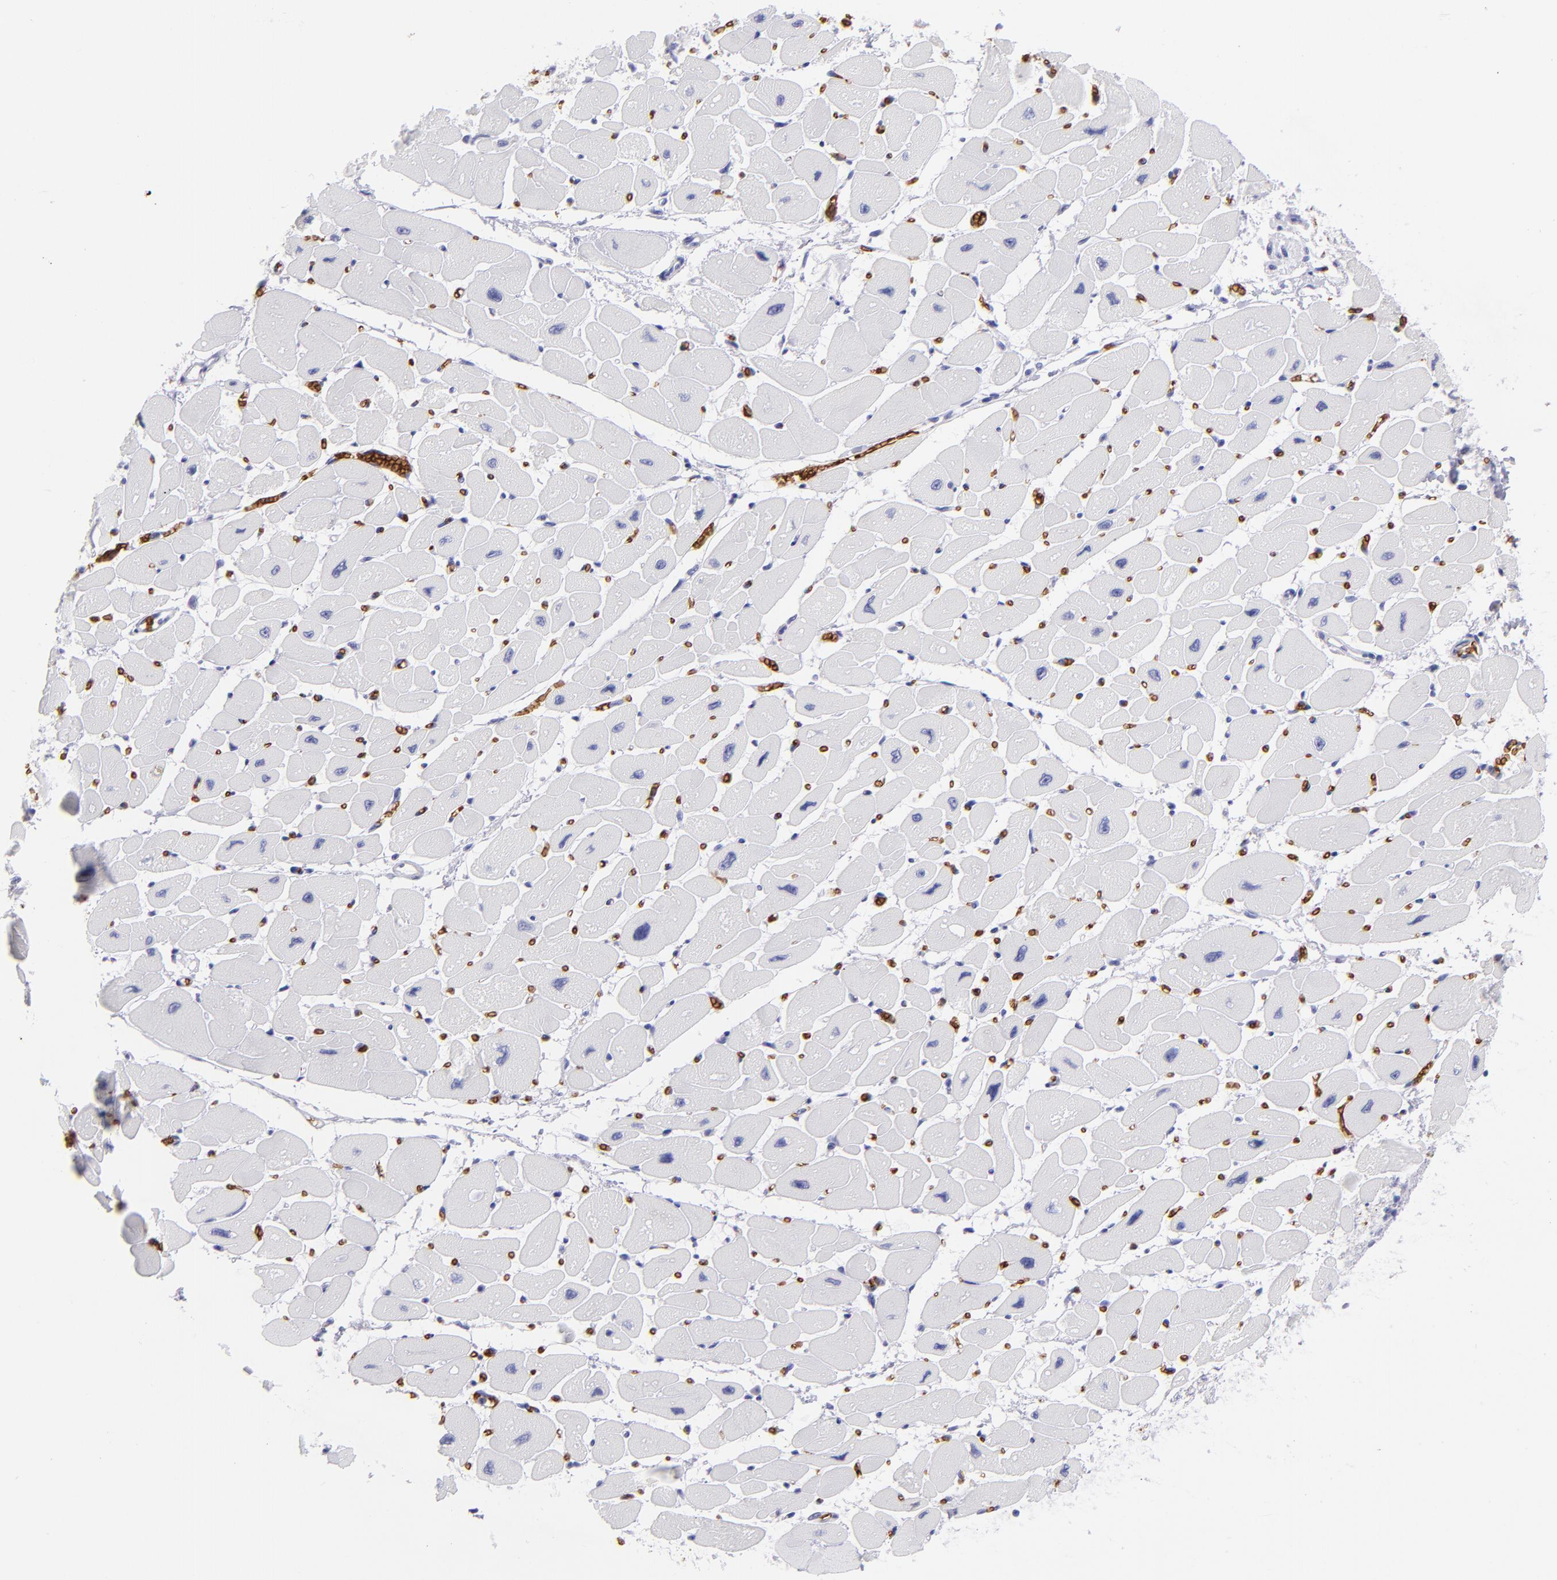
{"staining": {"intensity": "negative", "quantity": "none", "location": "none"}, "tissue": "heart muscle", "cell_type": "Cardiomyocytes", "image_type": "normal", "snomed": [{"axis": "morphology", "description": "Normal tissue, NOS"}, {"axis": "topography", "description": "Heart"}], "caption": "Human heart muscle stained for a protein using immunohistochemistry (IHC) shows no staining in cardiomyocytes.", "gene": "GYPA", "patient": {"sex": "female", "age": 54}}